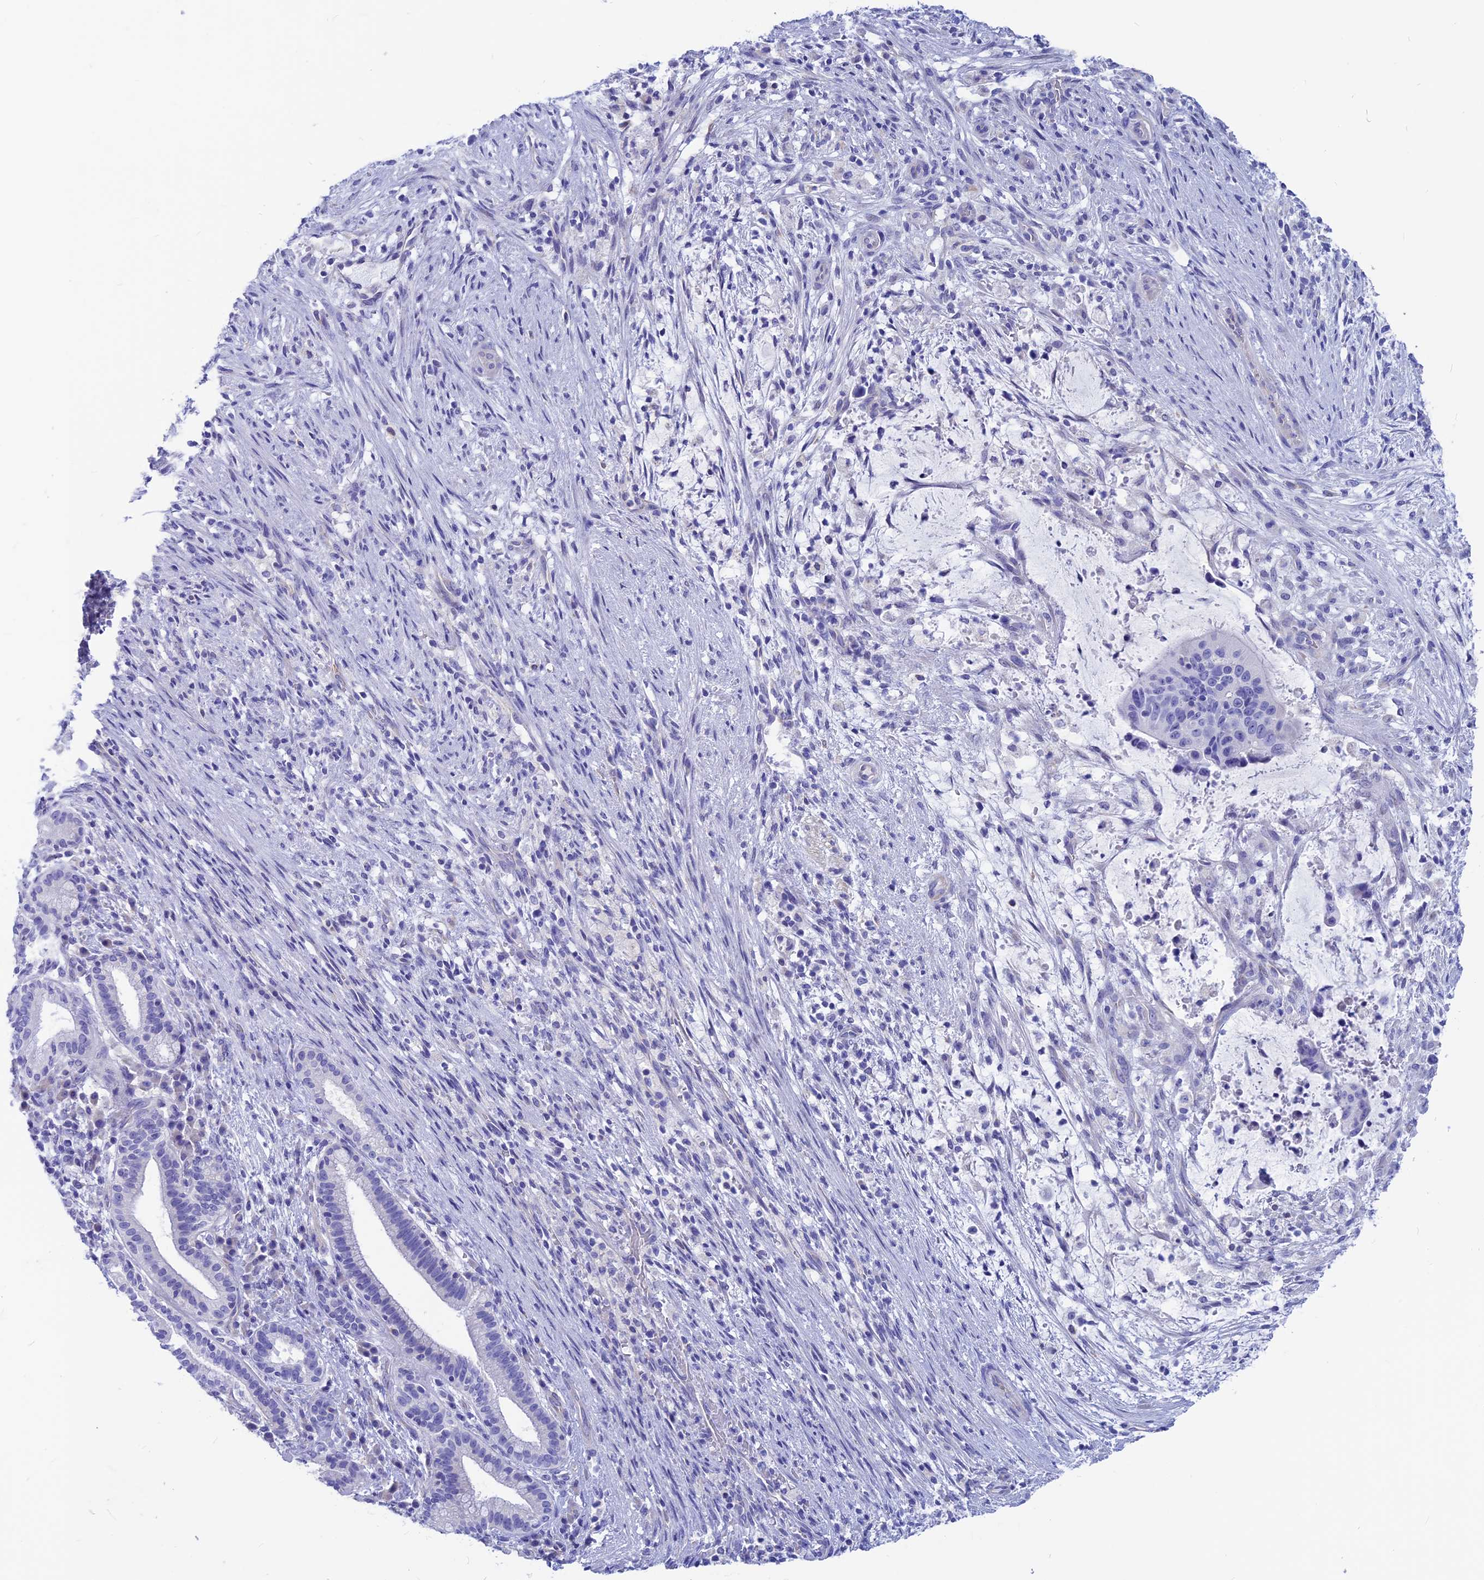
{"staining": {"intensity": "negative", "quantity": "none", "location": "none"}, "tissue": "liver cancer", "cell_type": "Tumor cells", "image_type": "cancer", "snomed": [{"axis": "morphology", "description": "Normal tissue, NOS"}, {"axis": "morphology", "description": "Cholangiocarcinoma"}, {"axis": "topography", "description": "Liver"}, {"axis": "topography", "description": "Peripheral nerve tissue"}], "caption": "Immunohistochemistry histopathology image of liver cancer stained for a protein (brown), which shows no staining in tumor cells.", "gene": "GNGT2", "patient": {"sex": "female", "age": 73}}